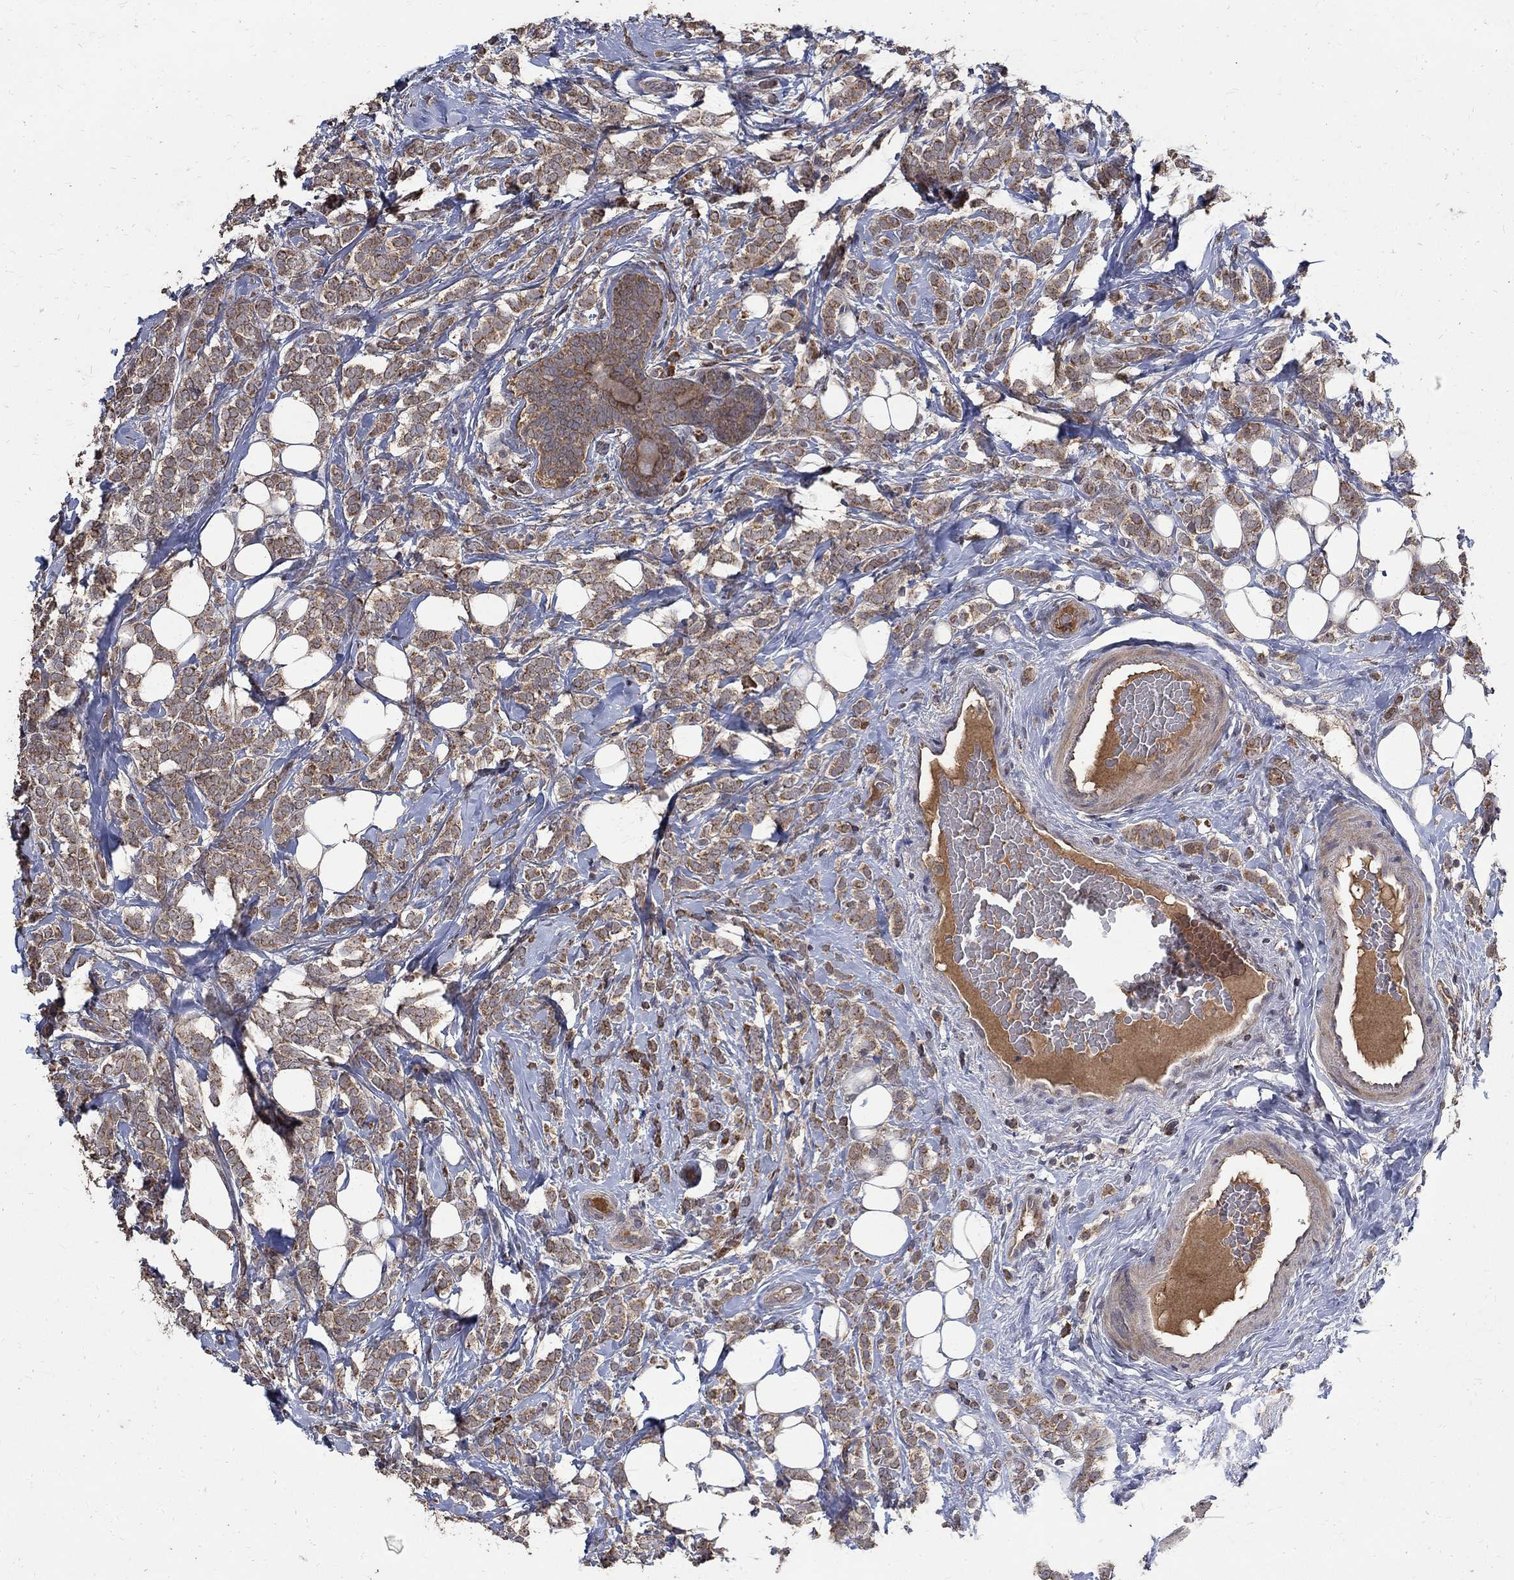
{"staining": {"intensity": "moderate", "quantity": "25%-75%", "location": "cytoplasmic/membranous,nuclear"}, "tissue": "breast cancer", "cell_type": "Tumor cells", "image_type": "cancer", "snomed": [{"axis": "morphology", "description": "Lobular carcinoma"}, {"axis": "topography", "description": "Breast"}], "caption": "Tumor cells reveal medium levels of moderate cytoplasmic/membranous and nuclear positivity in about 25%-75% of cells in breast cancer (lobular carcinoma). Ihc stains the protein in brown and the nuclei are stained blue.", "gene": "C17orf75", "patient": {"sex": "female", "age": 49}}